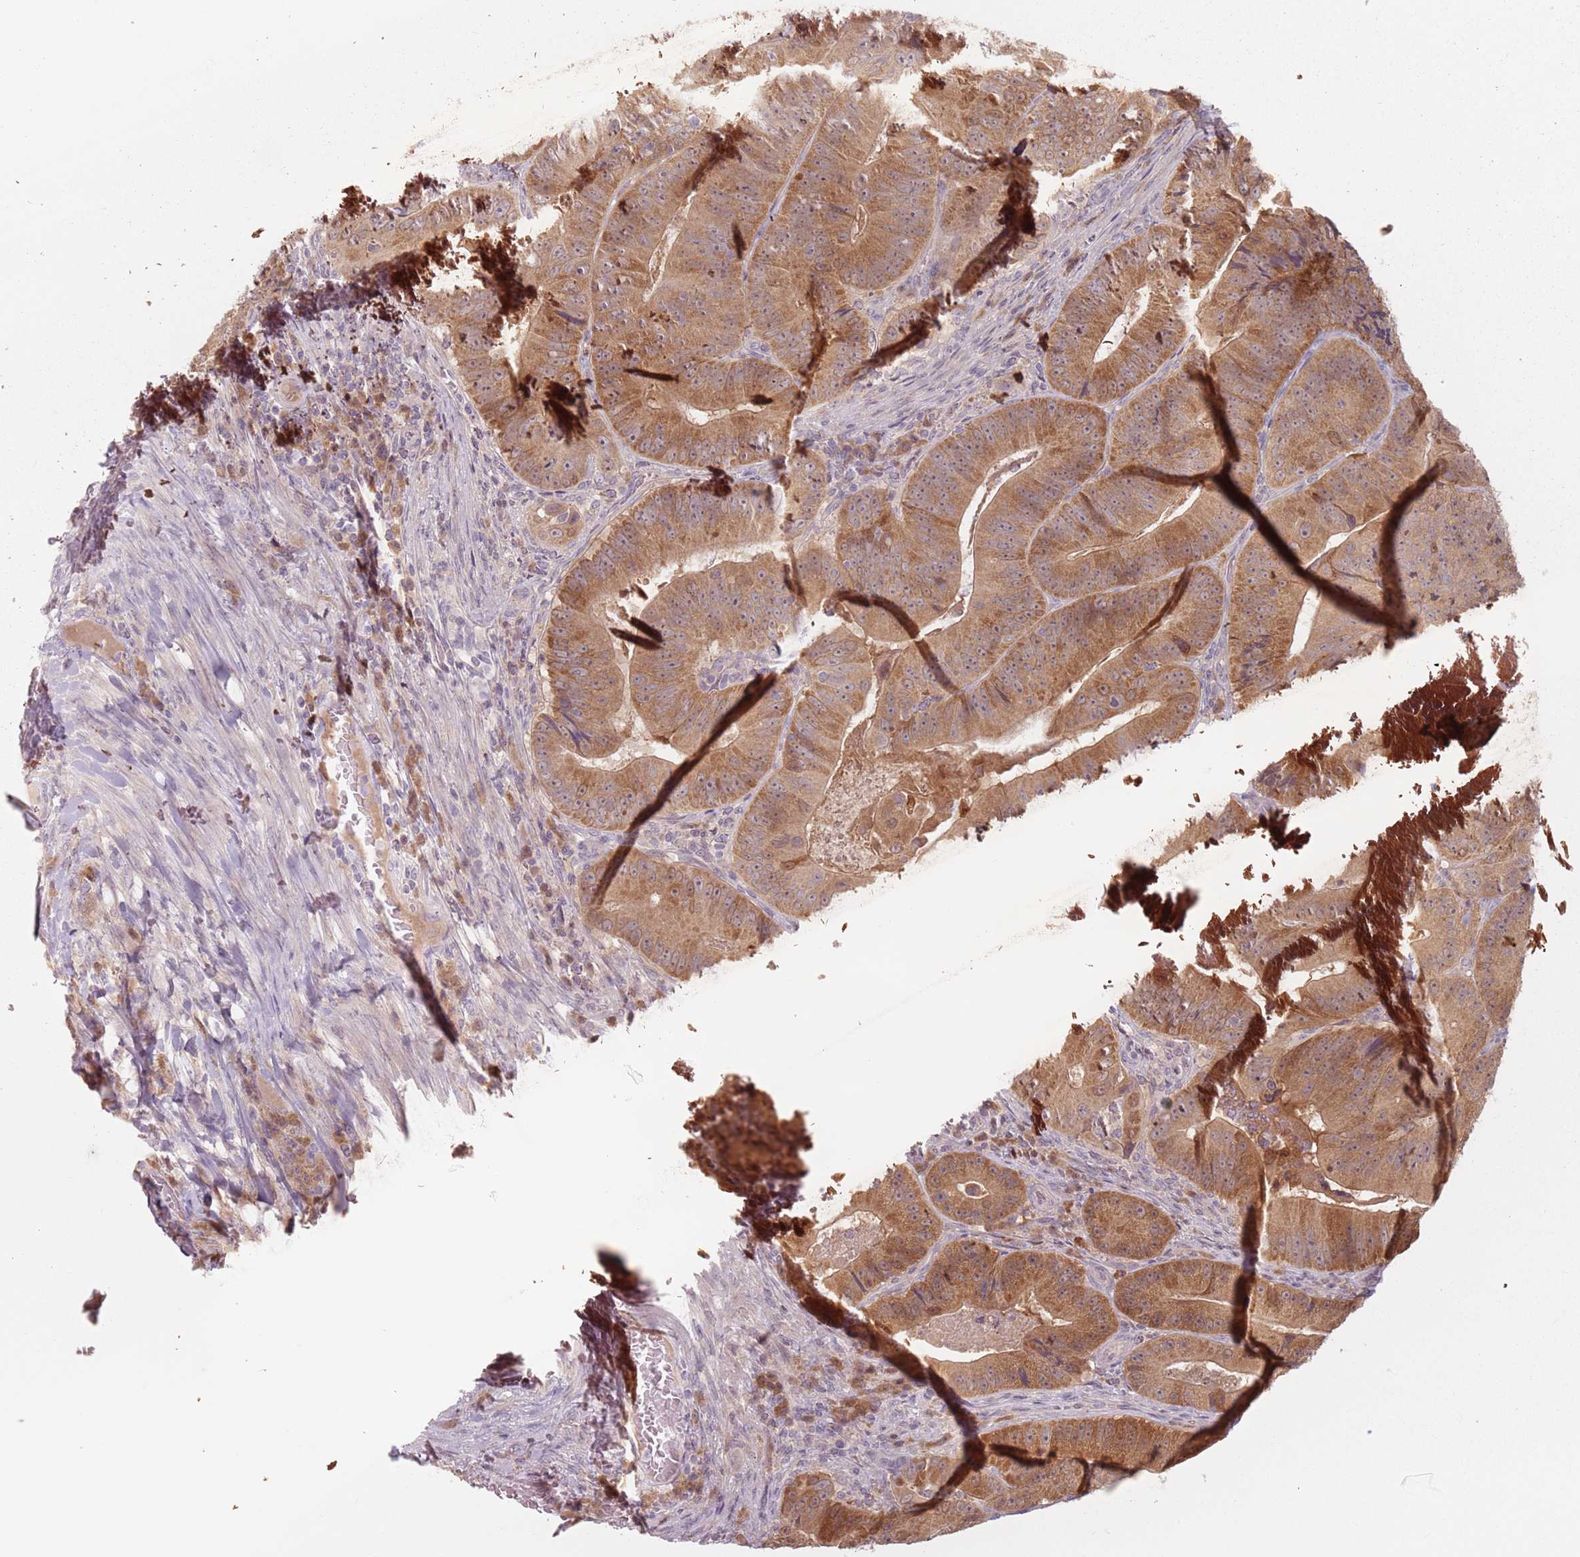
{"staining": {"intensity": "moderate", "quantity": ">75%", "location": "cytoplasmic/membranous,nuclear"}, "tissue": "colorectal cancer", "cell_type": "Tumor cells", "image_type": "cancer", "snomed": [{"axis": "morphology", "description": "Adenocarcinoma, NOS"}, {"axis": "topography", "description": "Colon"}], "caption": "Brown immunohistochemical staining in colorectal cancer displays moderate cytoplasmic/membranous and nuclear expression in about >75% of tumor cells. (Stains: DAB in brown, nuclei in blue, Microscopy: brightfield microscopy at high magnification).", "gene": "NAXE", "patient": {"sex": "female", "age": 86}}